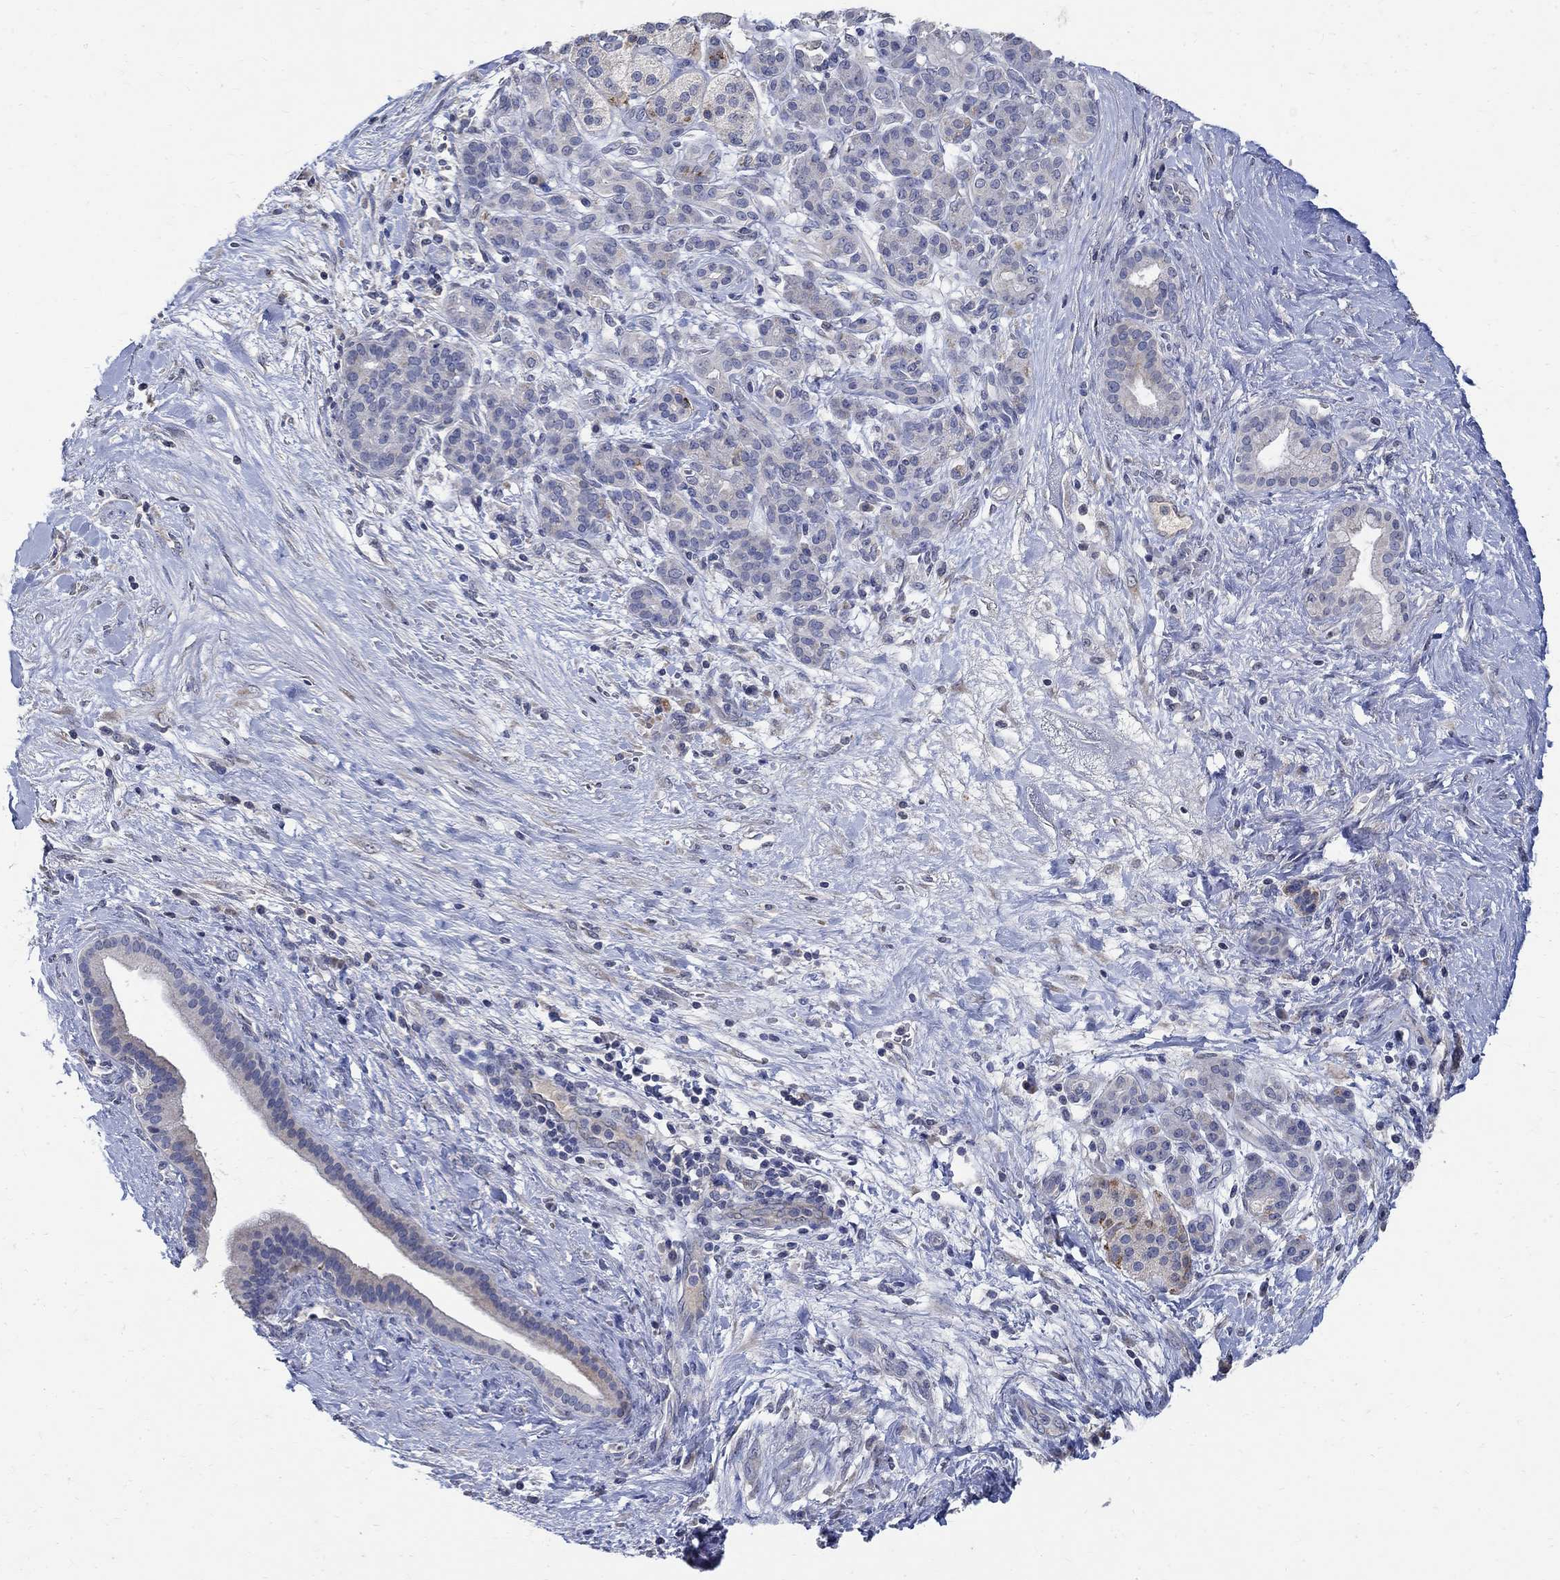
{"staining": {"intensity": "strong", "quantity": "<25%", "location": "cytoplasmic/membranous"}, "tissue": "pancreatic cancer", "cell_type": "Tumor cells", "image_type": "cancer", "snomed": [{"axis": "morphology", "description": "Adenocarcinoma, NOS"}, {"axis": "topography", "description": "Pancreas"}], "caption": "The histopathology image shows immunohistochemical staining of pancreatic cancer (adenocarcinoma). There is strong cytoplasmic/membranous expression is present in approximately <25% of tumor cells.", "gene": "TMEM169", "patient": {"sex": "male", "age": 44}}